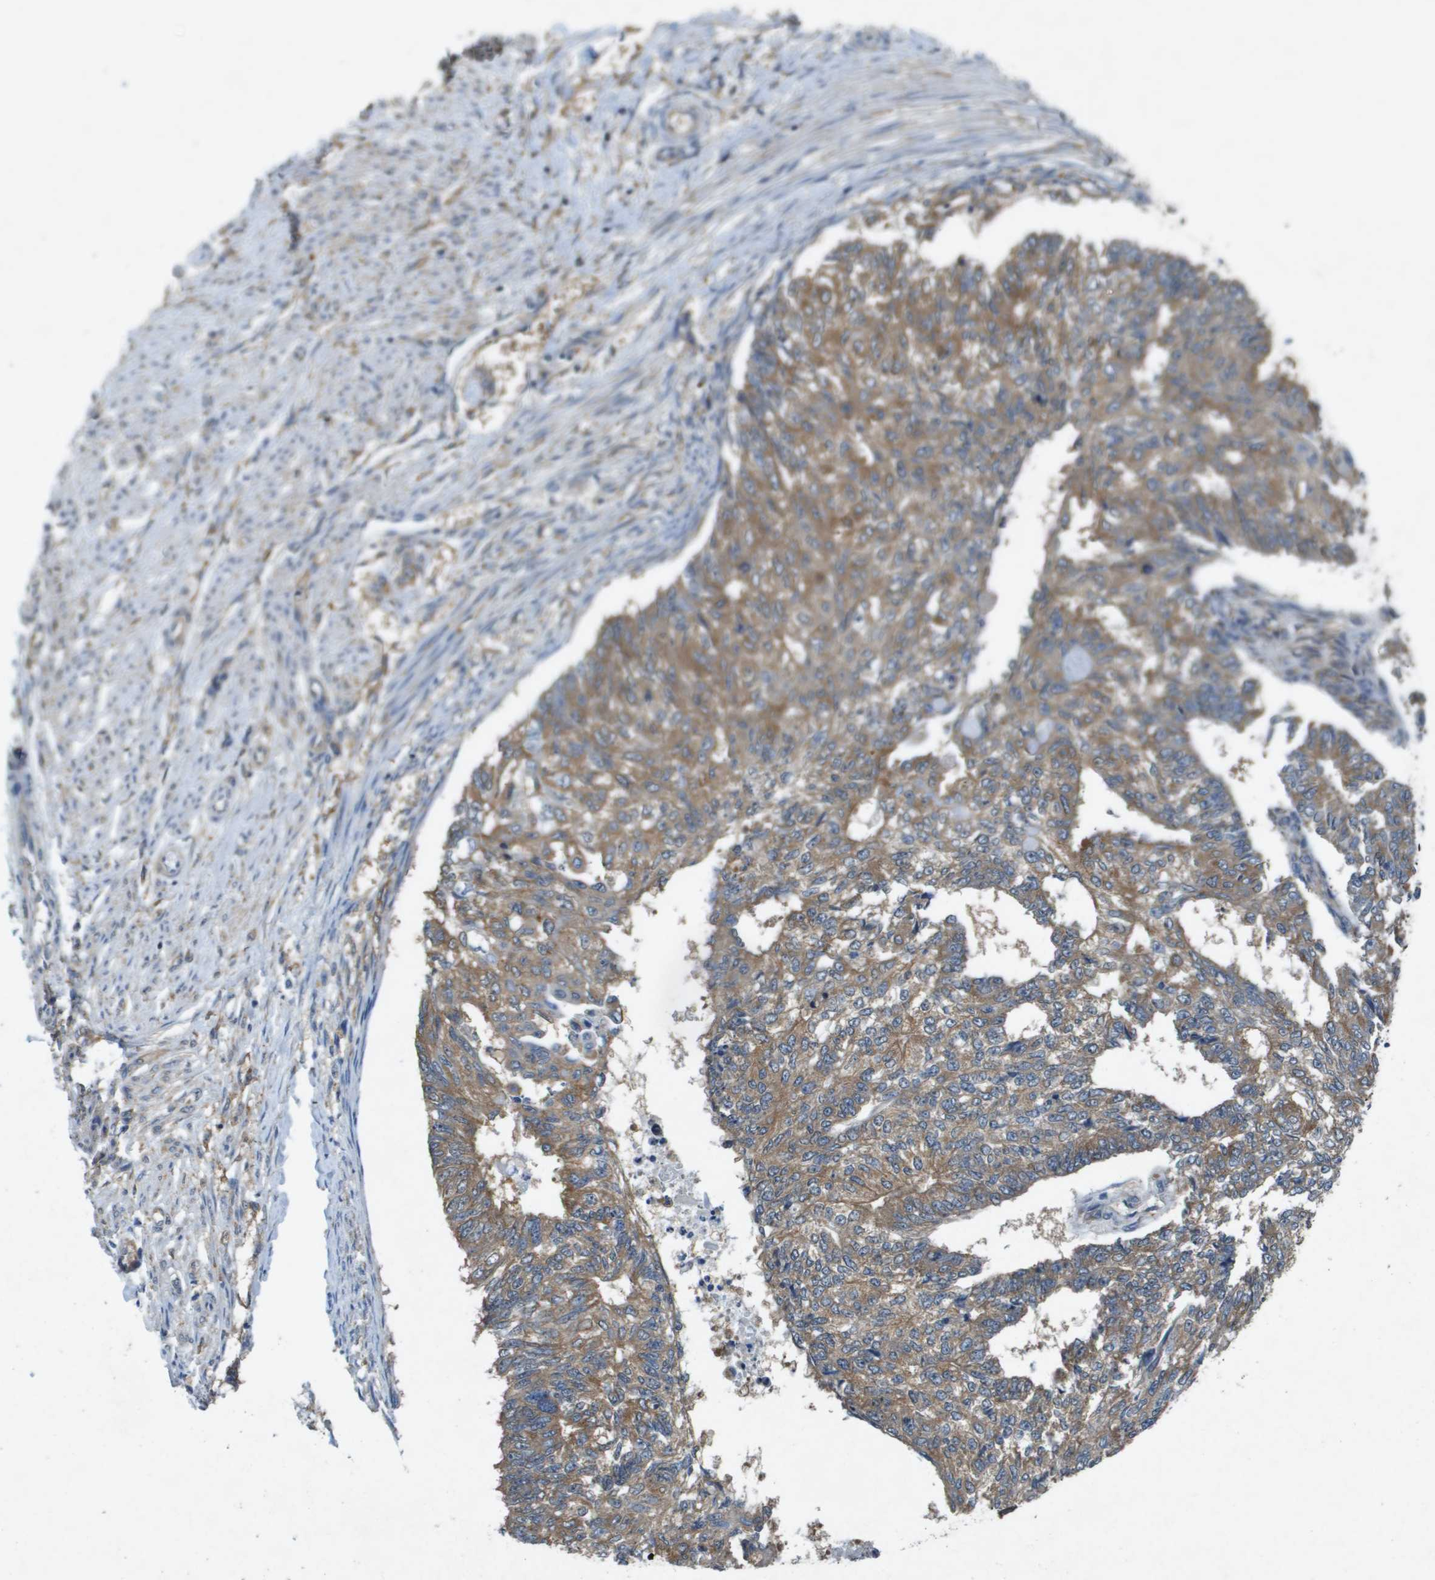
{"staining": {"intensity": "moderate", "quantity": ">75%", "location": "cytoplasmic/membranous"}, "tissue": "endometrial cancer", "cell_type": "Tumor cells", "image_type": "cancer", "snomed": [{"axis": "morphology", "description": "Adenocarcinoma, NOS"}, {"axis": "topography", "description": "Endometrium"}], "caption": "IHC histopathology image of neoplastic tissue: endometrial adenocarcinoma stained using immunohistochemistry (IHC) reveals medium levels of moderate protein expression localized specifically in the cytoplasmic/membranous of tumor cells, appearing as a cytoplasmic/membranous brown color.", "gene": "PTPRT", "patient": {"sex": "female", "age": 32}}